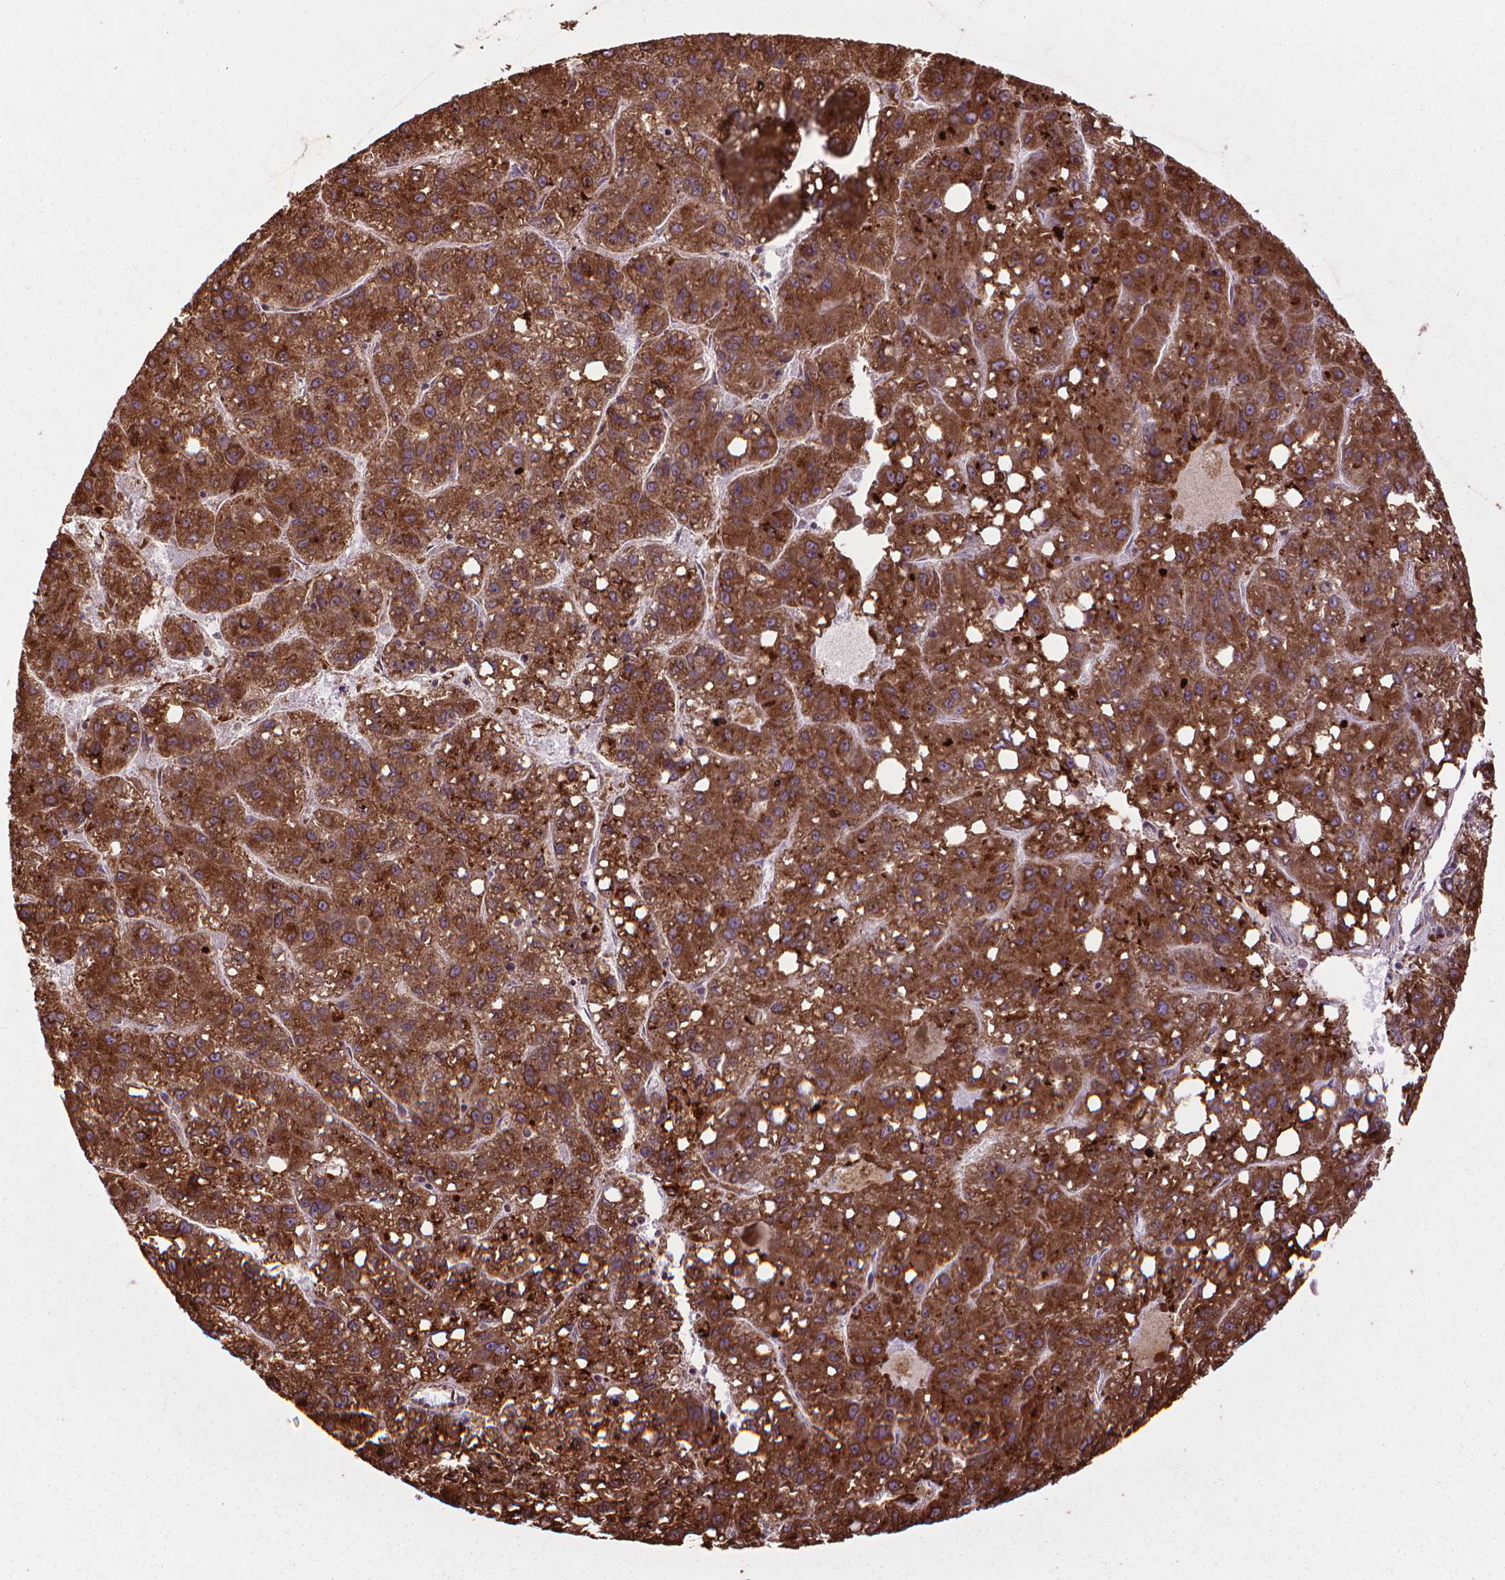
{"staining": {"intensity": "strong", "quantity": ">75%", "location": "cytoplasmic/membranous"}, "tissue": "liver cancer", "cell_type": "Tumor cells", "image_type": "cancer", "snomed": [{"axis": "morphology", "description": "Carcinoma, Hepatocellular, NOS"}, {"axis": "topography", "description": "Liver"}], "caption": "A brown stain labels strong cytoplasmic/membranous positivity of a protein in liver hepatocellular carcinoma tumor cells. Ihc stains the protein in brown and the nuclei are stained blue.", "gene": "GAS1", "patient": {"sex": "female", "age": 82}}